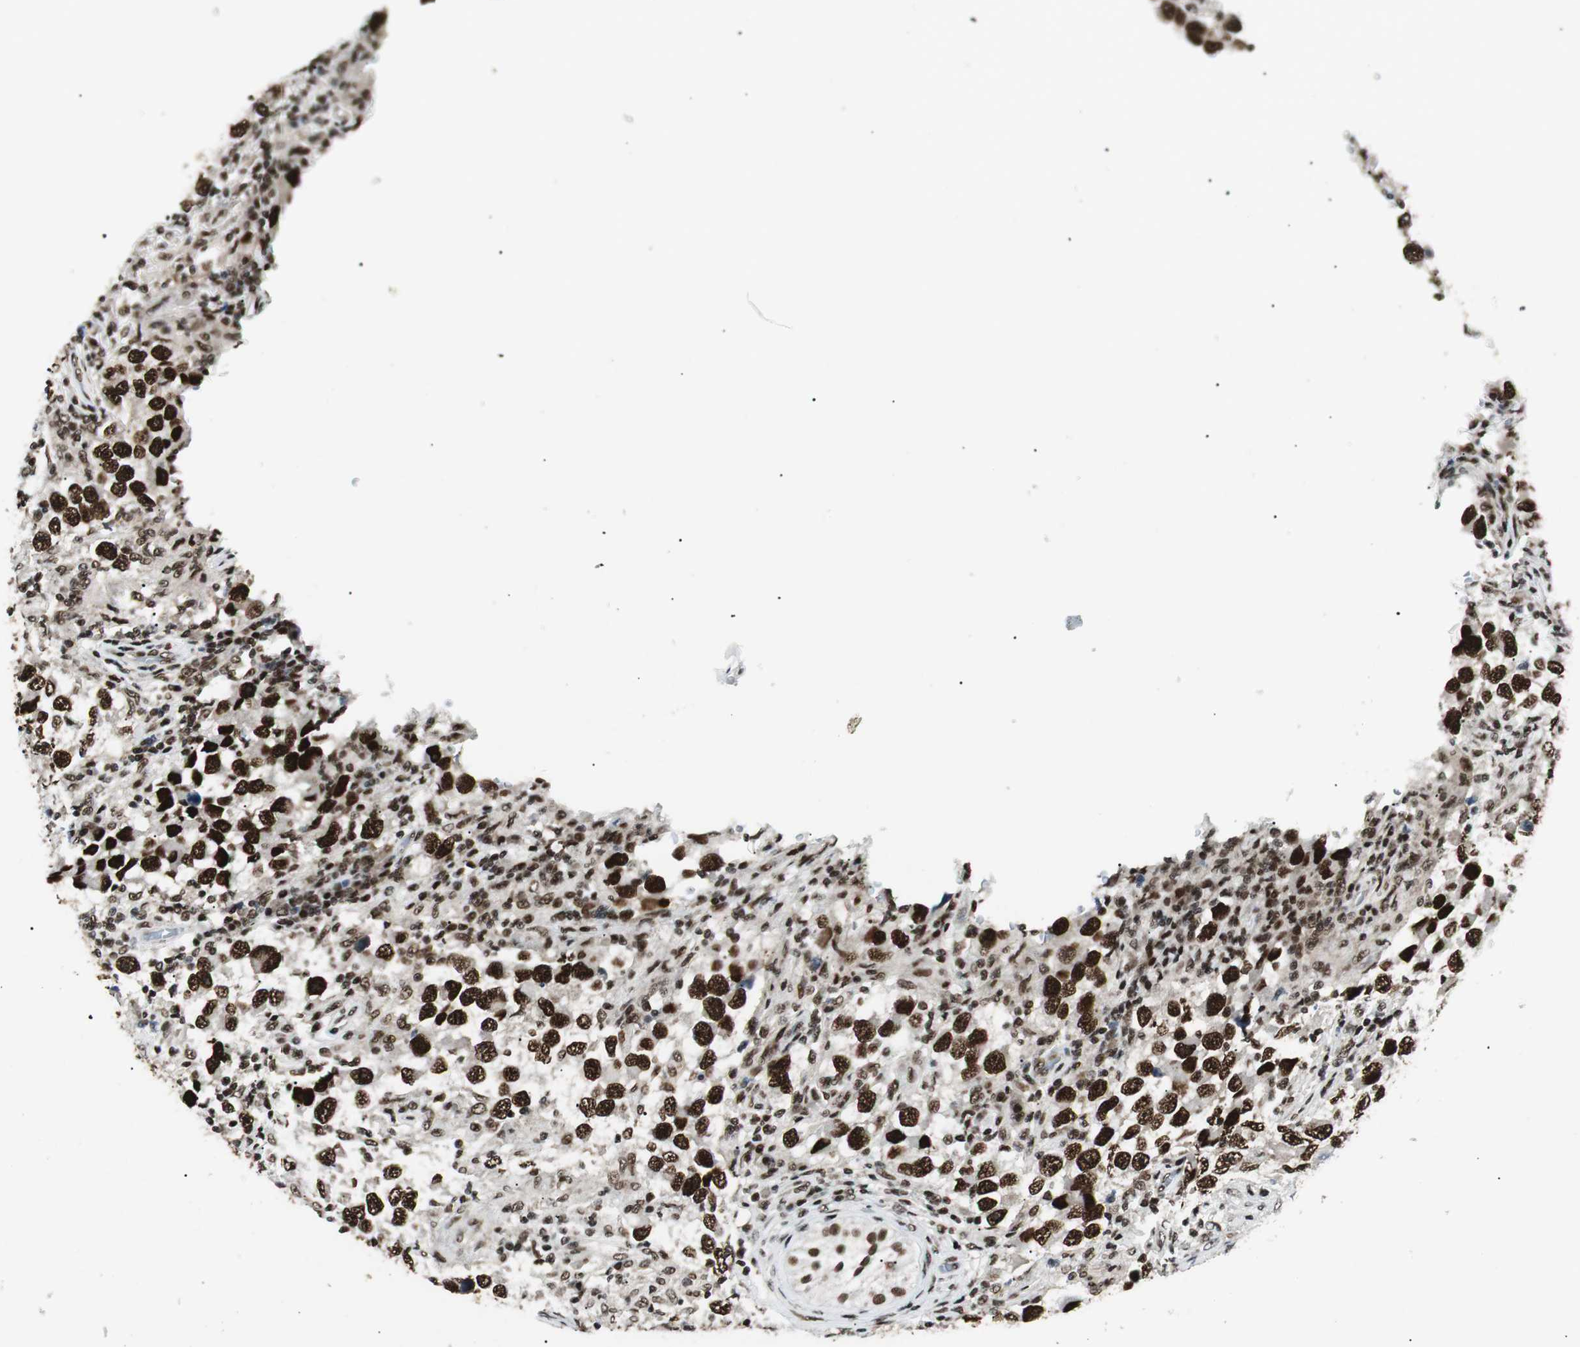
{"staining": {"intensity": "strong", "quantity": ">75%", "location": "nuclear"}, "tissue": "testis cancer", "cell_type": "Tumor cells", "image_type": "cancer", "snomed": [{"axis": "morphology", "description": "Carcinoma, Embryonal, NOS"}, {"axis": "topography", "description": "Testis"}], "caption": "Immunohistochemical staining of human embryonal carcinoma (testis) displays high levels of strong nuclear protein staining in about >75% of tumor cells.", "gene": "EWSR1", "patient": {"sex": "male", "age": 21}}